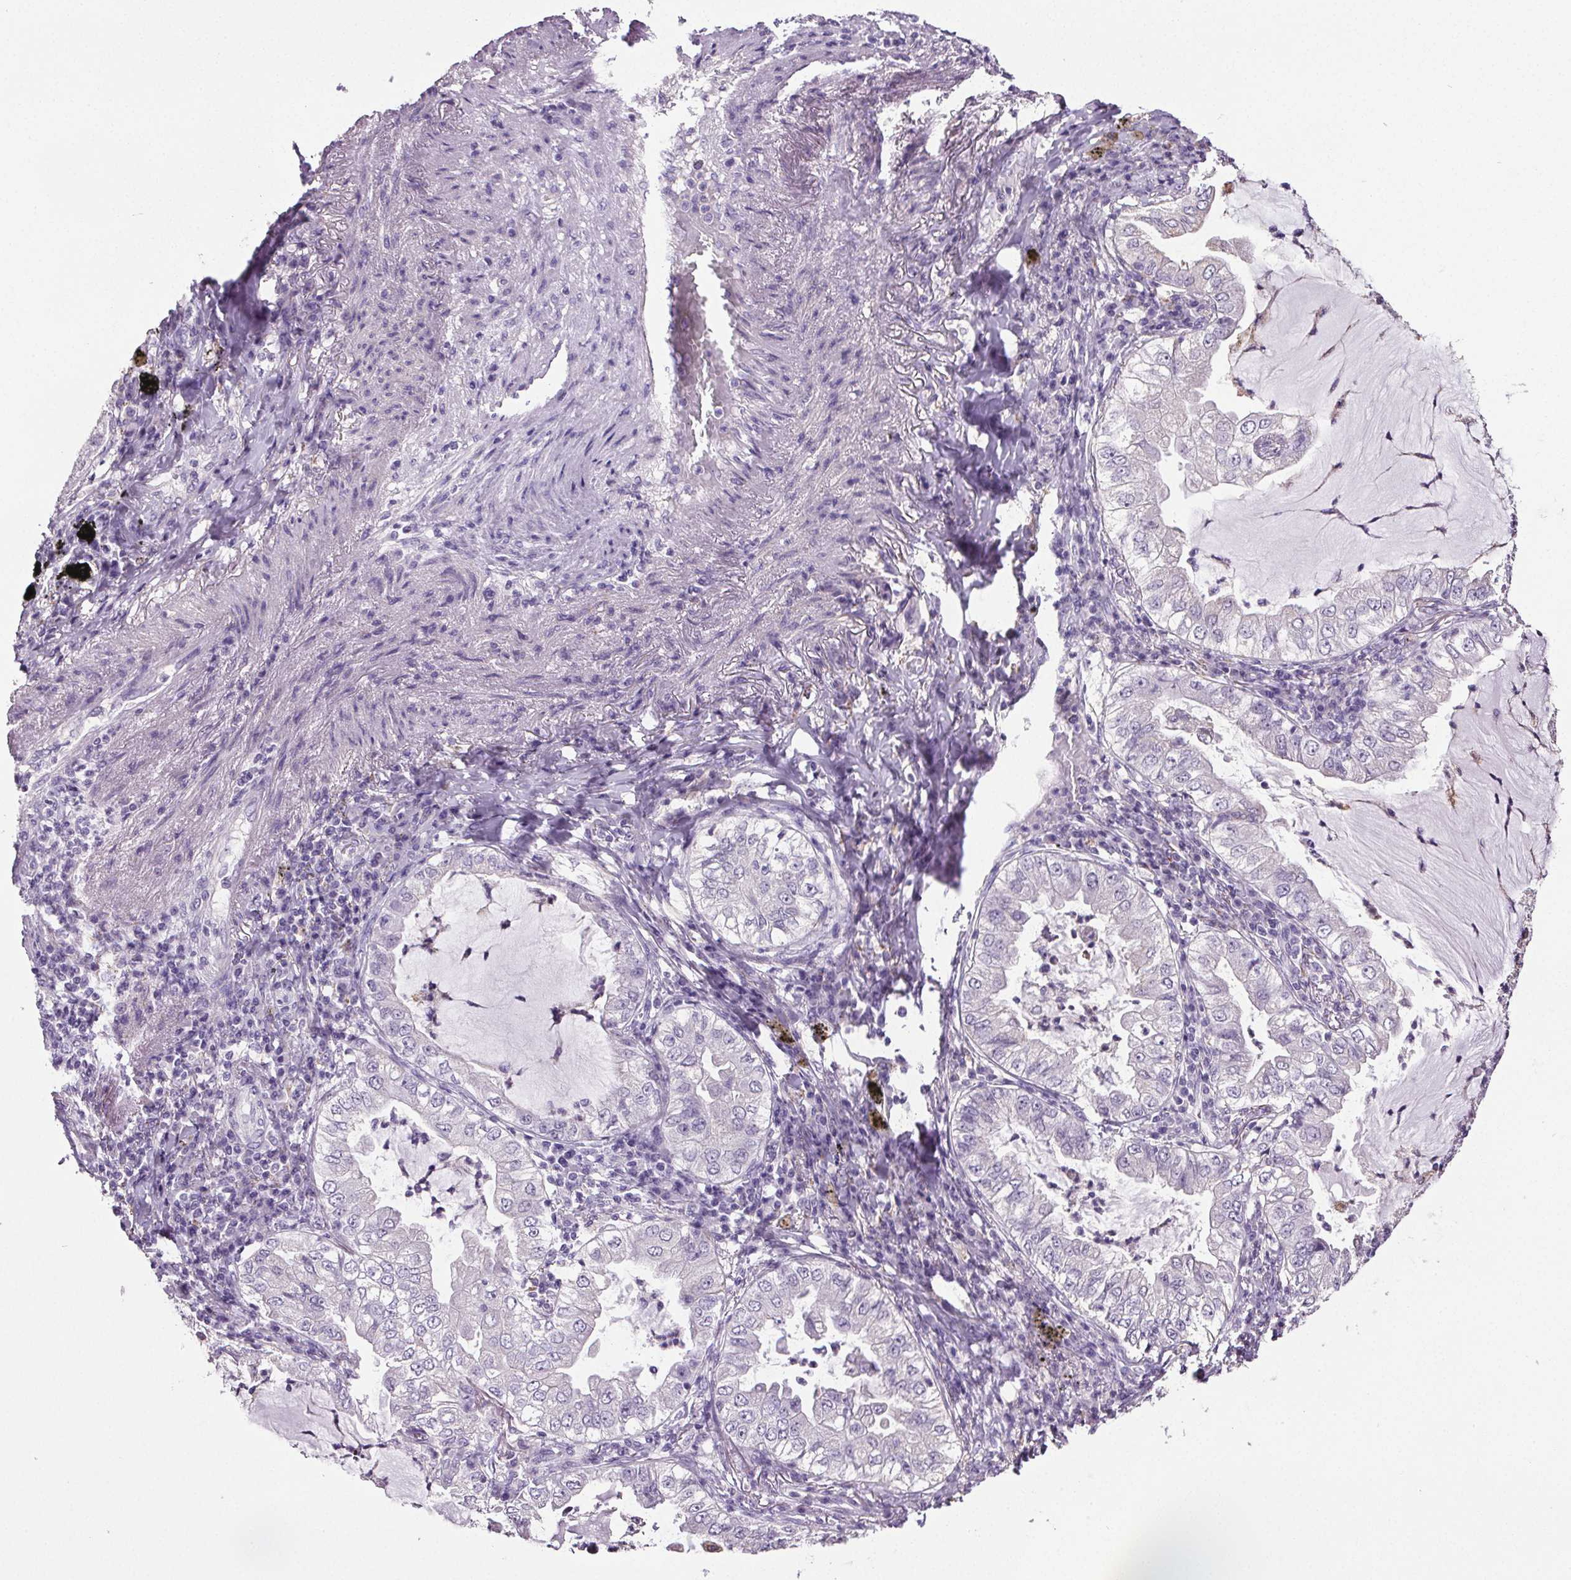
{"staining": {"intensity": "negative", "quantity": "none", "location": "none"}, "tissue": "lung cancer", "cell_type": "Tumor cells", "image_type": "cancer", "snomed": [{"axis": "morphology", "description": "Adenocarcinoma, NOS"}, {"axis": "topography", "description": "Lung"}], "caption": "Immunohistochemistry (IHC) micrograph of lung adenocarcinoma stained for a protein (brown), which exhibits no expression in tumor cells.", "gene": "GPIHBP1", "patient": {"sex": "female", "age": 73}}